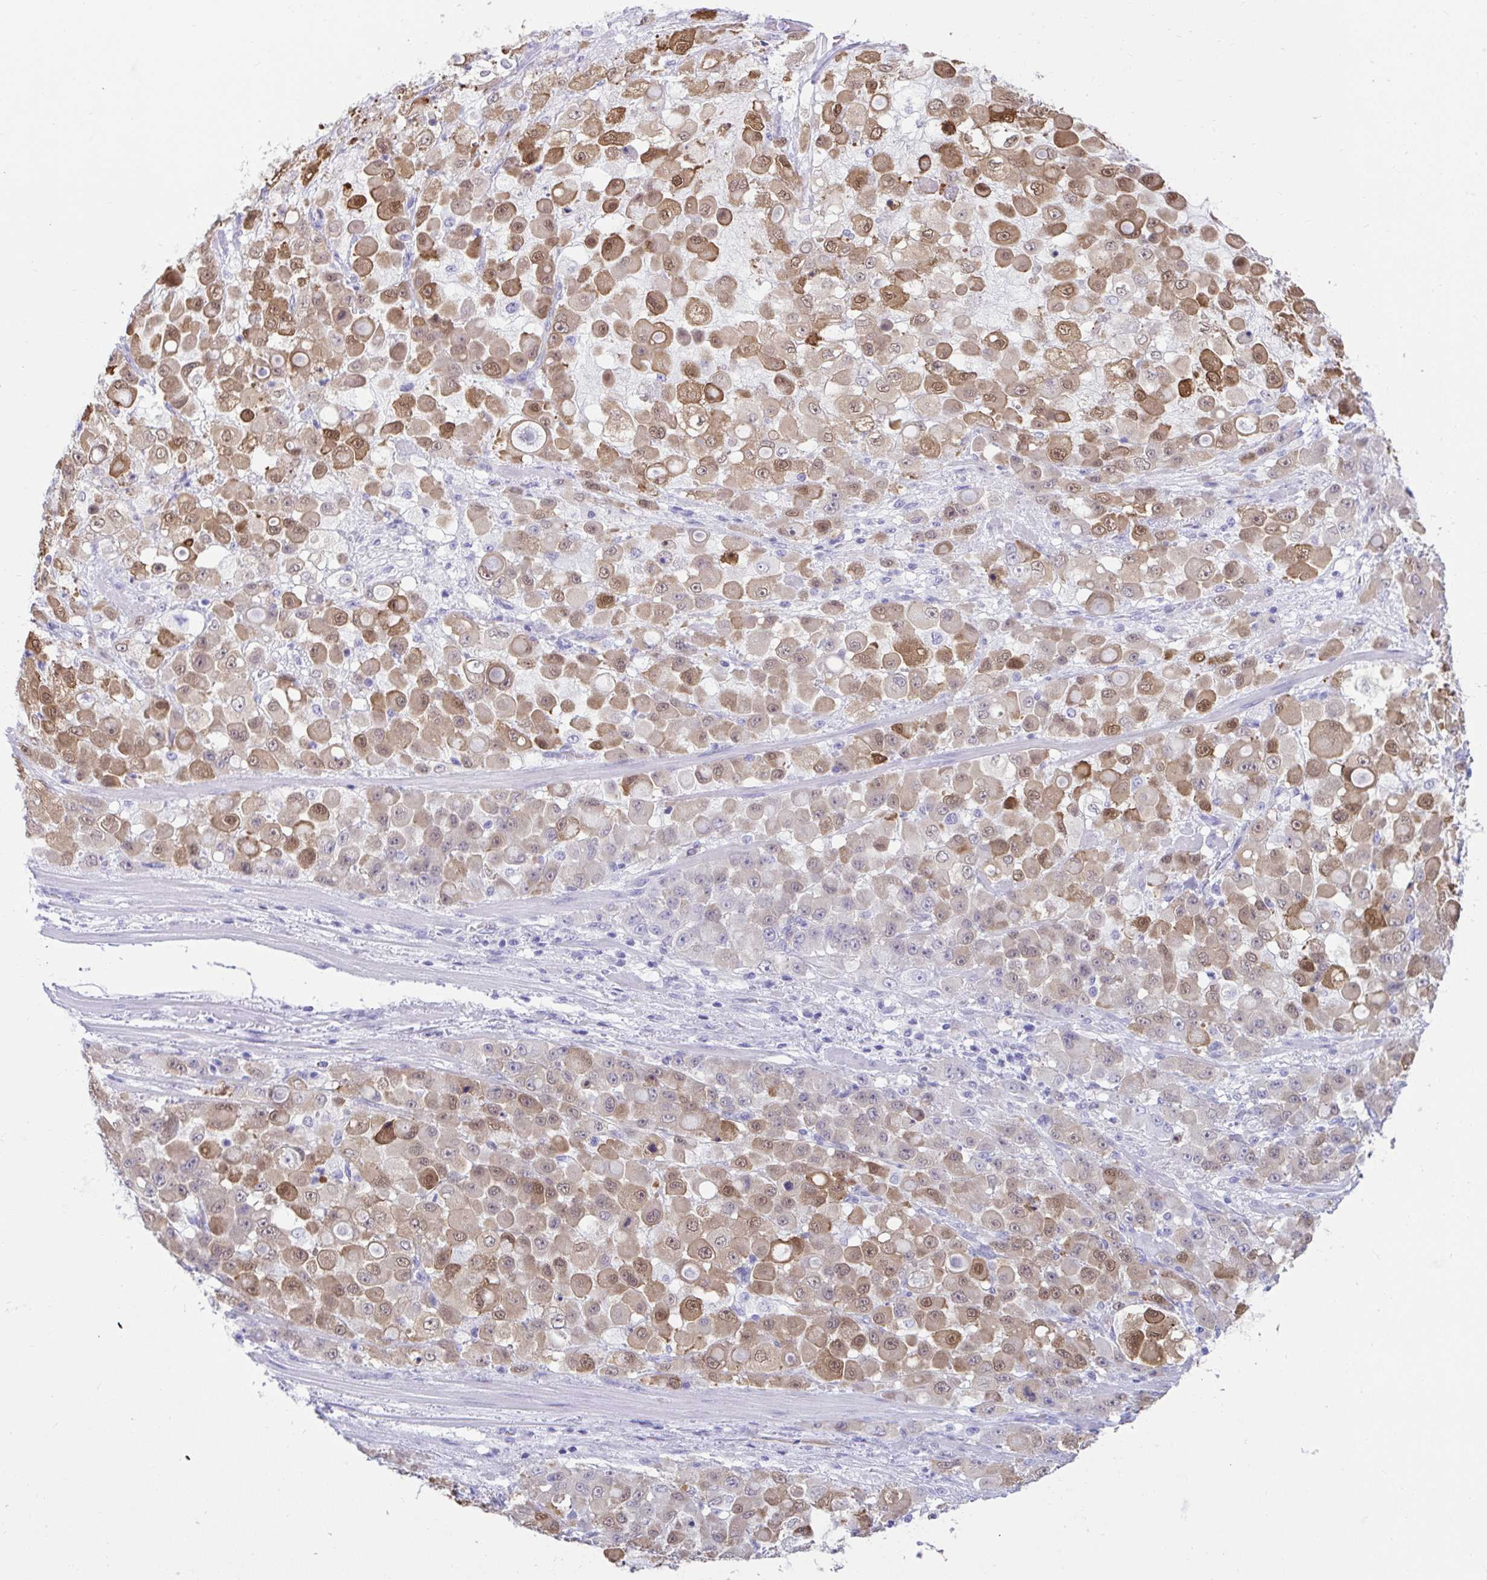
{"staining": {"intensity": "moderate", "quantity": ">75%", "location": "cytoplasmic/membranous,nuclear"}, "tissue": "stomach cancer", "cell_type": "Tumor cells", "image_type": "cancer", "snomed": [{"axis": "morphology", "description": "Adenocarcinoma, NOS"}, {"axis": "topography", "description": "Stomach"}], "caption": "Adenocarcinoma (stomach) stained for a protein (brown) exhibits moderate cytoplasmic/membranous and nuclear positive positivity in about >75% of tumor cells.", "gene": "PSCA", "patient": {"sex": "female", "age": 76}}